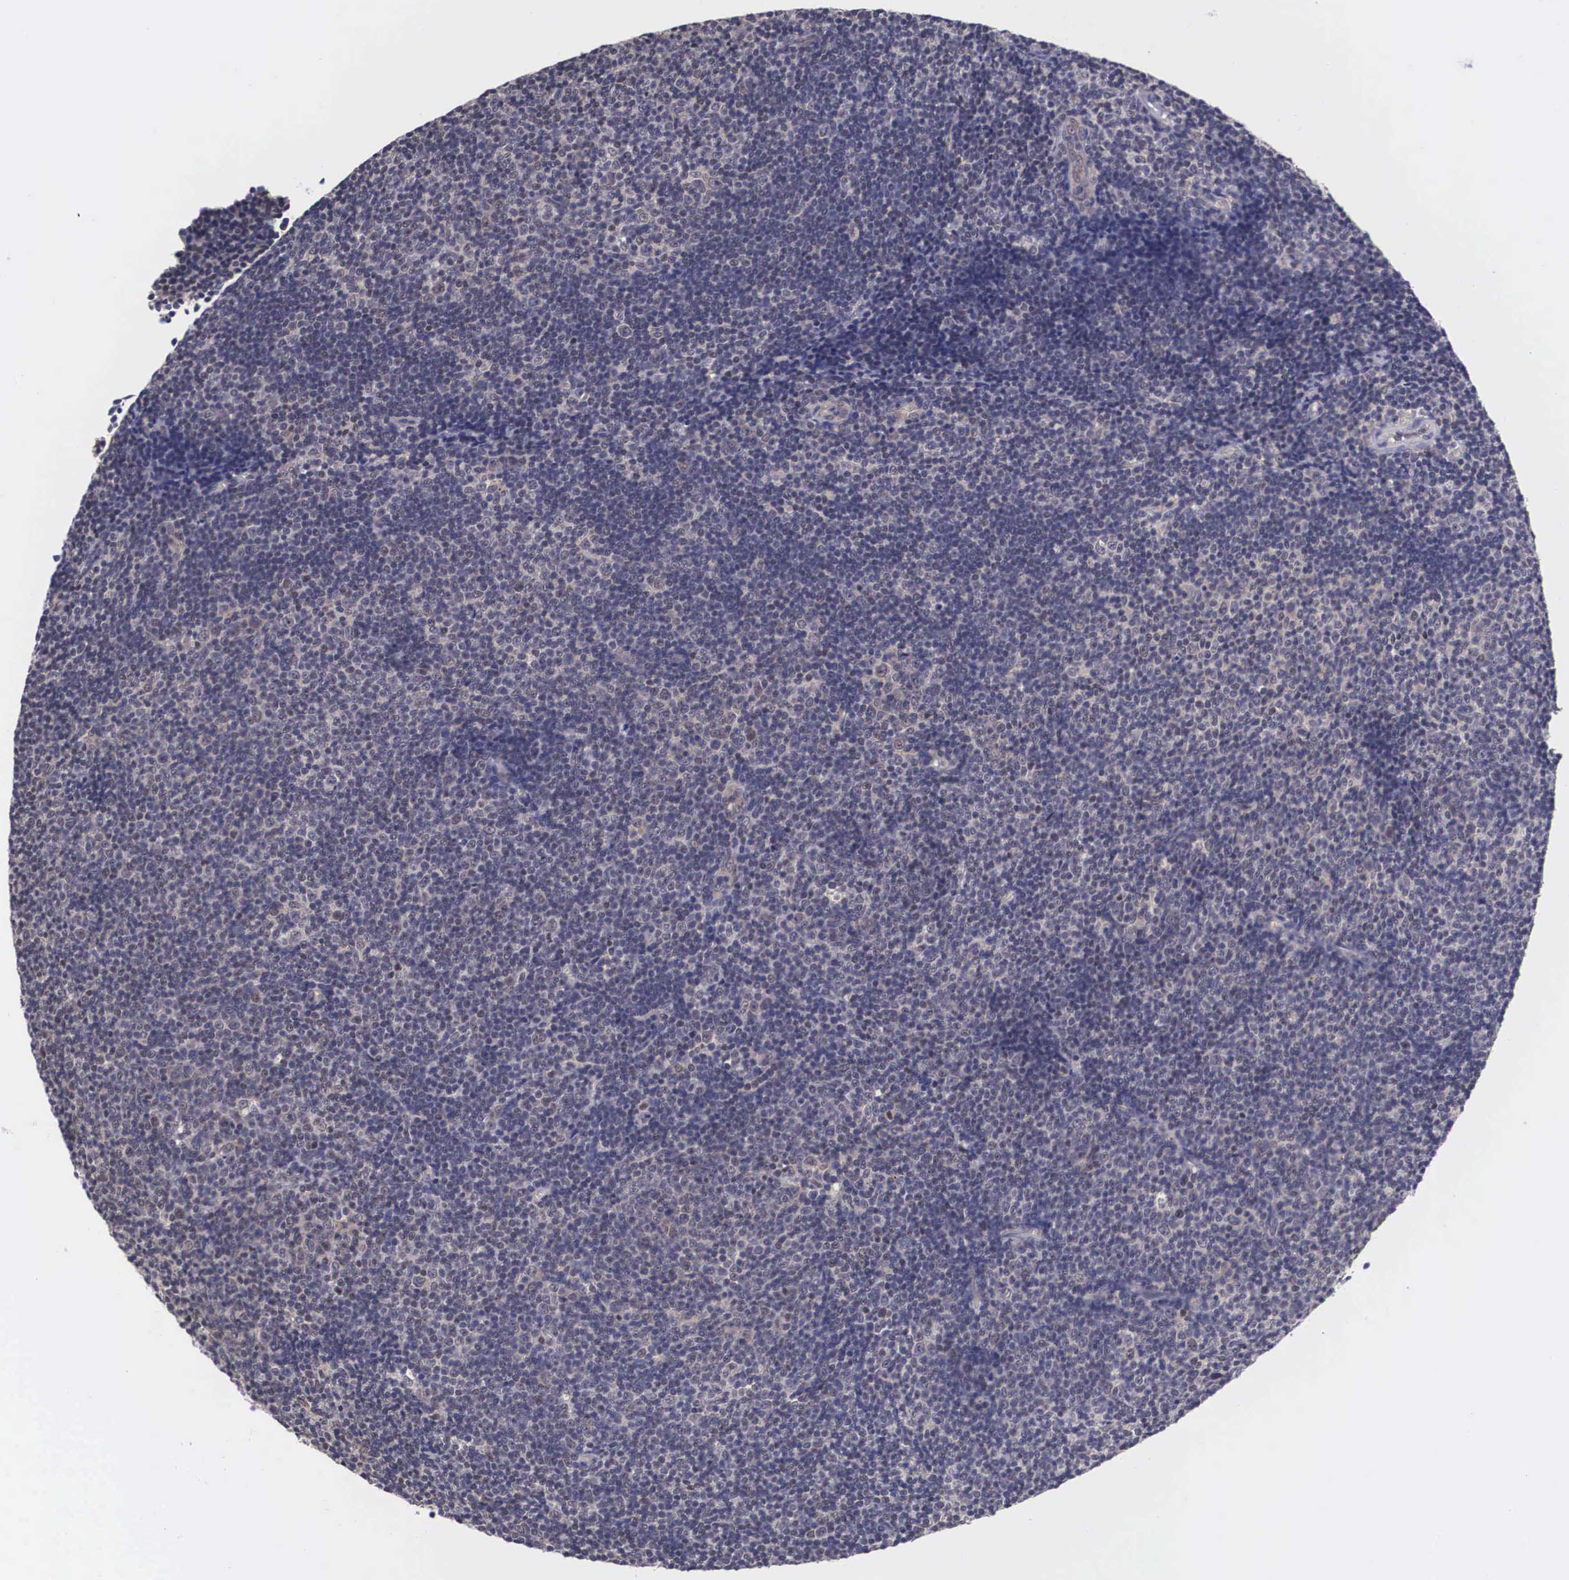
{"staining": {"intensity": "weak", "quantity": "25%-75%", "location": "cytoplasmic/membranous"}, "tissue": "lymphoma", "cell_type": "Tumor cells", "image_type": "cancer", "snomed": [{"axis": "morphology", "description": "Malignant lymphoma, non-Hodgkin's type, Low grade"}, {"axis": "topography", "description": "Lymph node"}], "caption": "This photomicrograph shows immunohistochemistry (IHC) staining of malignant lymphoma, non-Hodgkin's type (low-grade), with low weak cytoplasmic/membranous positivity in about 25%-75% of tumor cells.", "gene": "OTX2", "patient": {"sex": "male", "age": 49}}